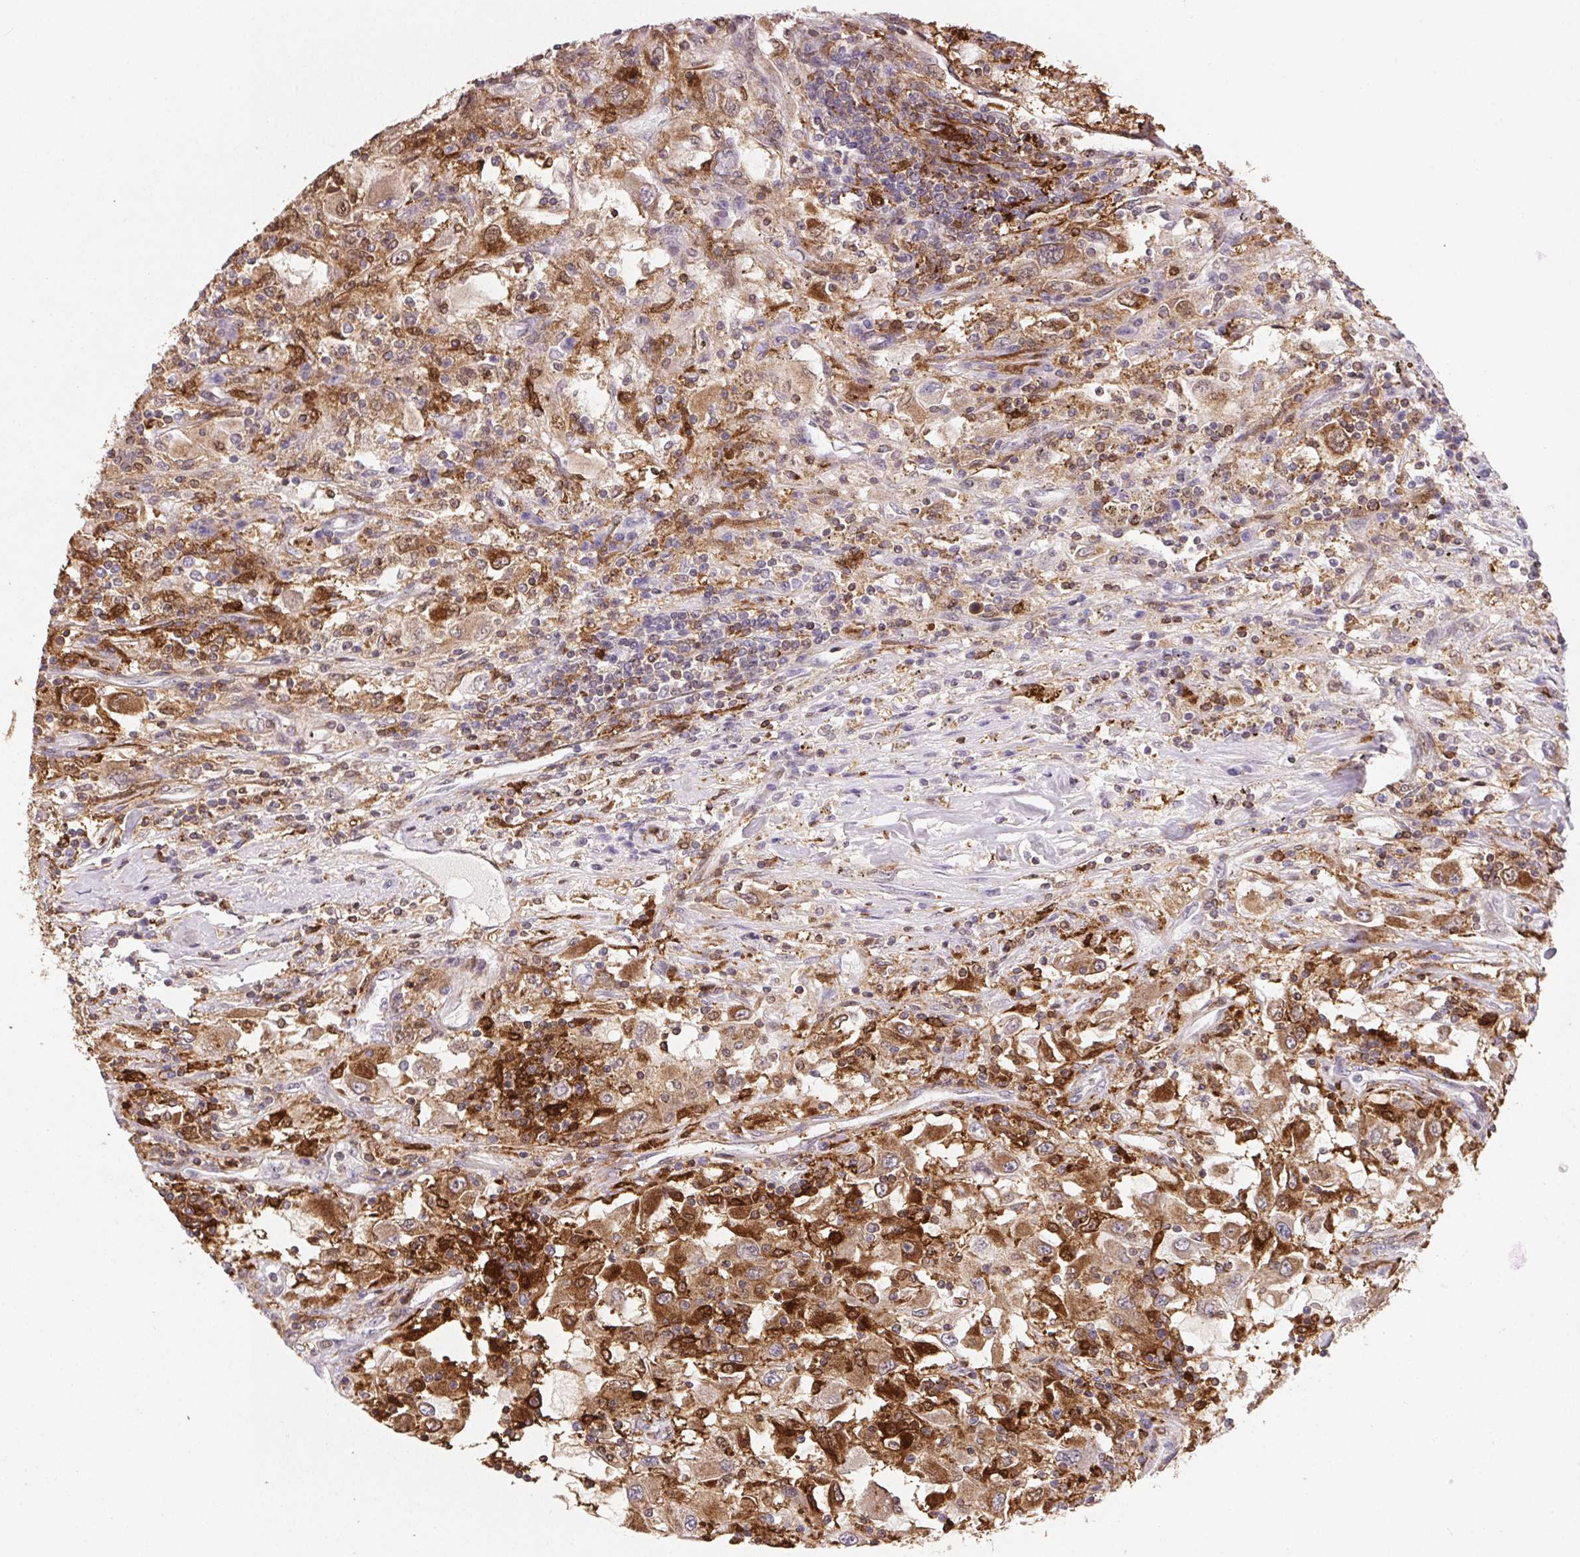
{"staining": {"intensity": "moderate", "quantity": ">75%", "location": "cytoplasmic/membranous"}, "tissue": "renal cancer", "cell_type": "Tumor cells", "image_type": "cancer", "snomed": [{"axis": "morphology", "description": "Adenocarcinoma, NOS"}, {"axis": "topography", "description": "Kidney"}], "caption": "Protein staining shows moderate cytoplasmic/membranous staining in approximately >75% of tumor cells in renal cancer (adenocarcinoma).", "gene": "GBP1", "patient": {"sex": "female", "age": 67}}